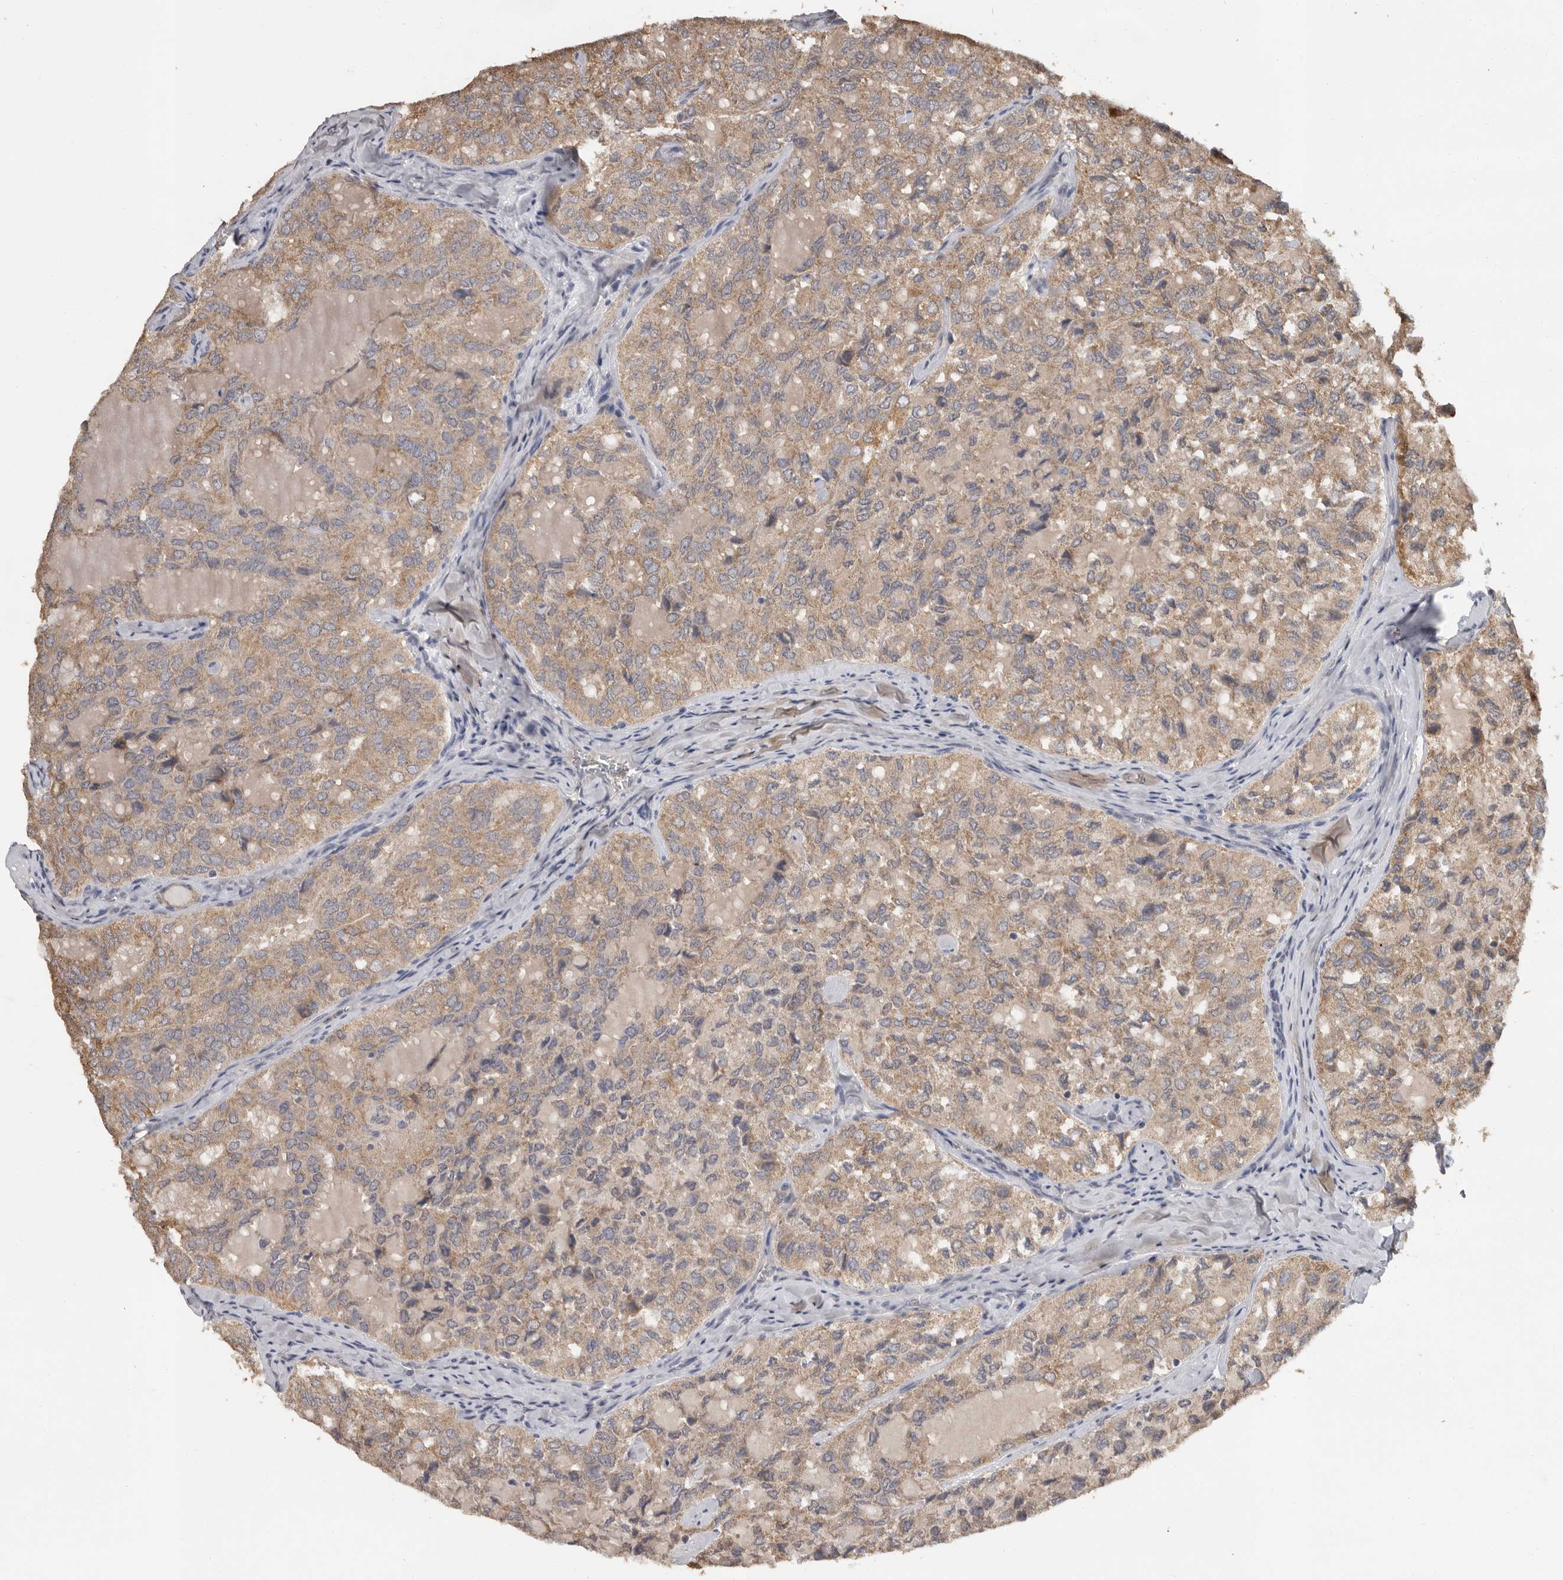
{"staining": {"intensity": "weak", "quantity": ">75%", "location": "cytoplasmic/membranous"}, "tissue": "thyroid cancer", "cell_type": "Tumor cells", "image_type": "cancer", "snomed": [{"axis": "morphology", "description": "Follicular adenoma carcinoma, NOS"}, {"axis": "topography", "description": "Thyroid gland"}], "caption": "Protein expression analysis of thyroid cancer (follicular adenoma carcinoma) reveals weak cytoplasmic/membranous staining in approximately >75% of tumor cells.", "gene": "MTF1", "patient": {"sex": "male", "age": 75}}